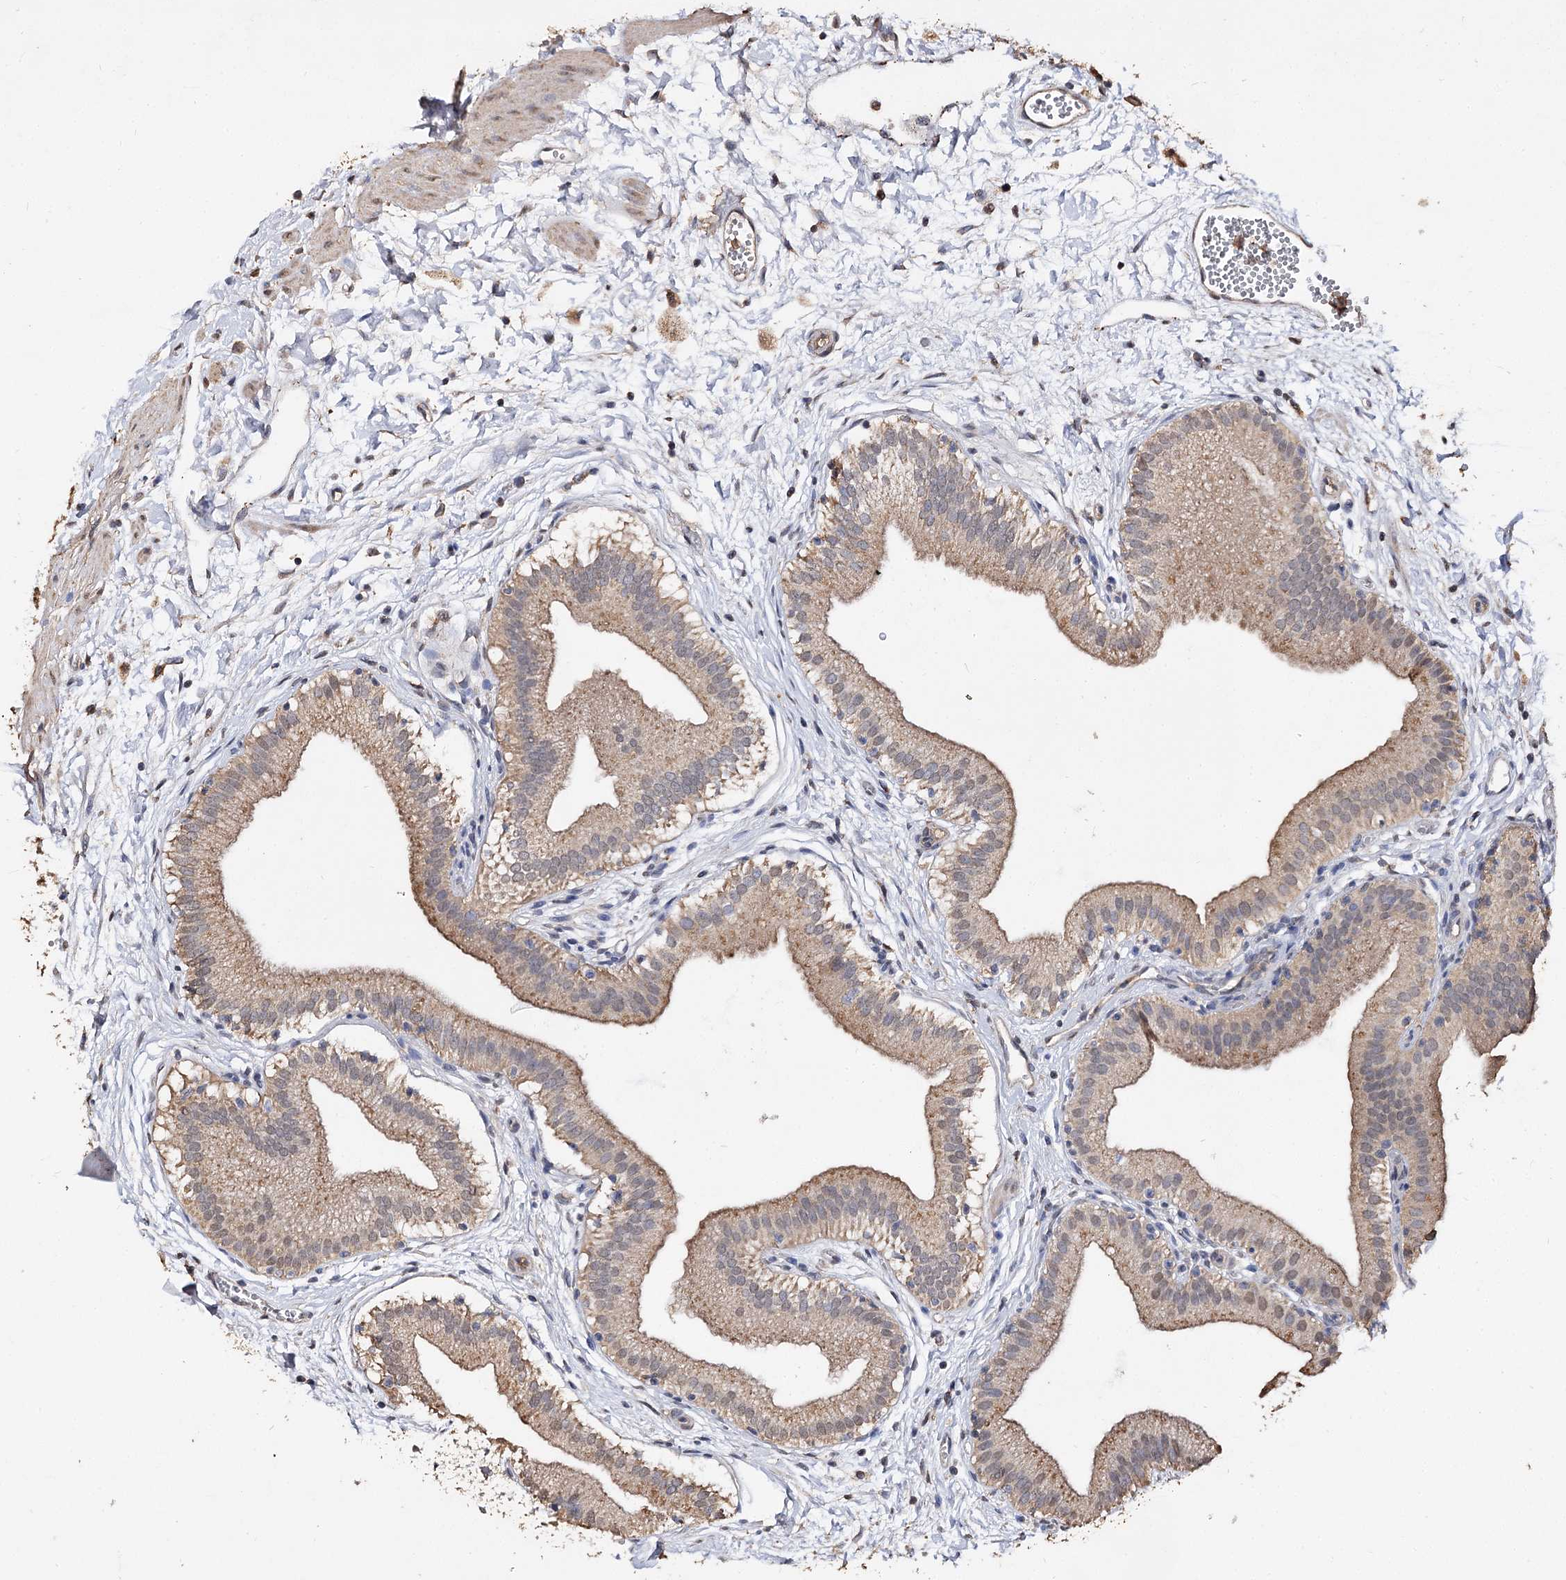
{"staining": {"intensity": "moderate", "quantity": ">75%", "location": "cytoplasmic/membranous"}, "tissue": "gallbladder", "cell_type": "Glandular cells", "image_type": "normal", "snomed": [{"axis": "morphology", "description": "Normal tissue, NOS"}, {"axis": "topography", "description": "Gallbladder"}], "caption": "Gallbladder stained with DAB IHC exhibits medium levels of moderate cytoplasmic/membranous expression in about >75% of glandular cells.", "gene": "ARL13A", "patient": {"sex": "male", "age": 55}}